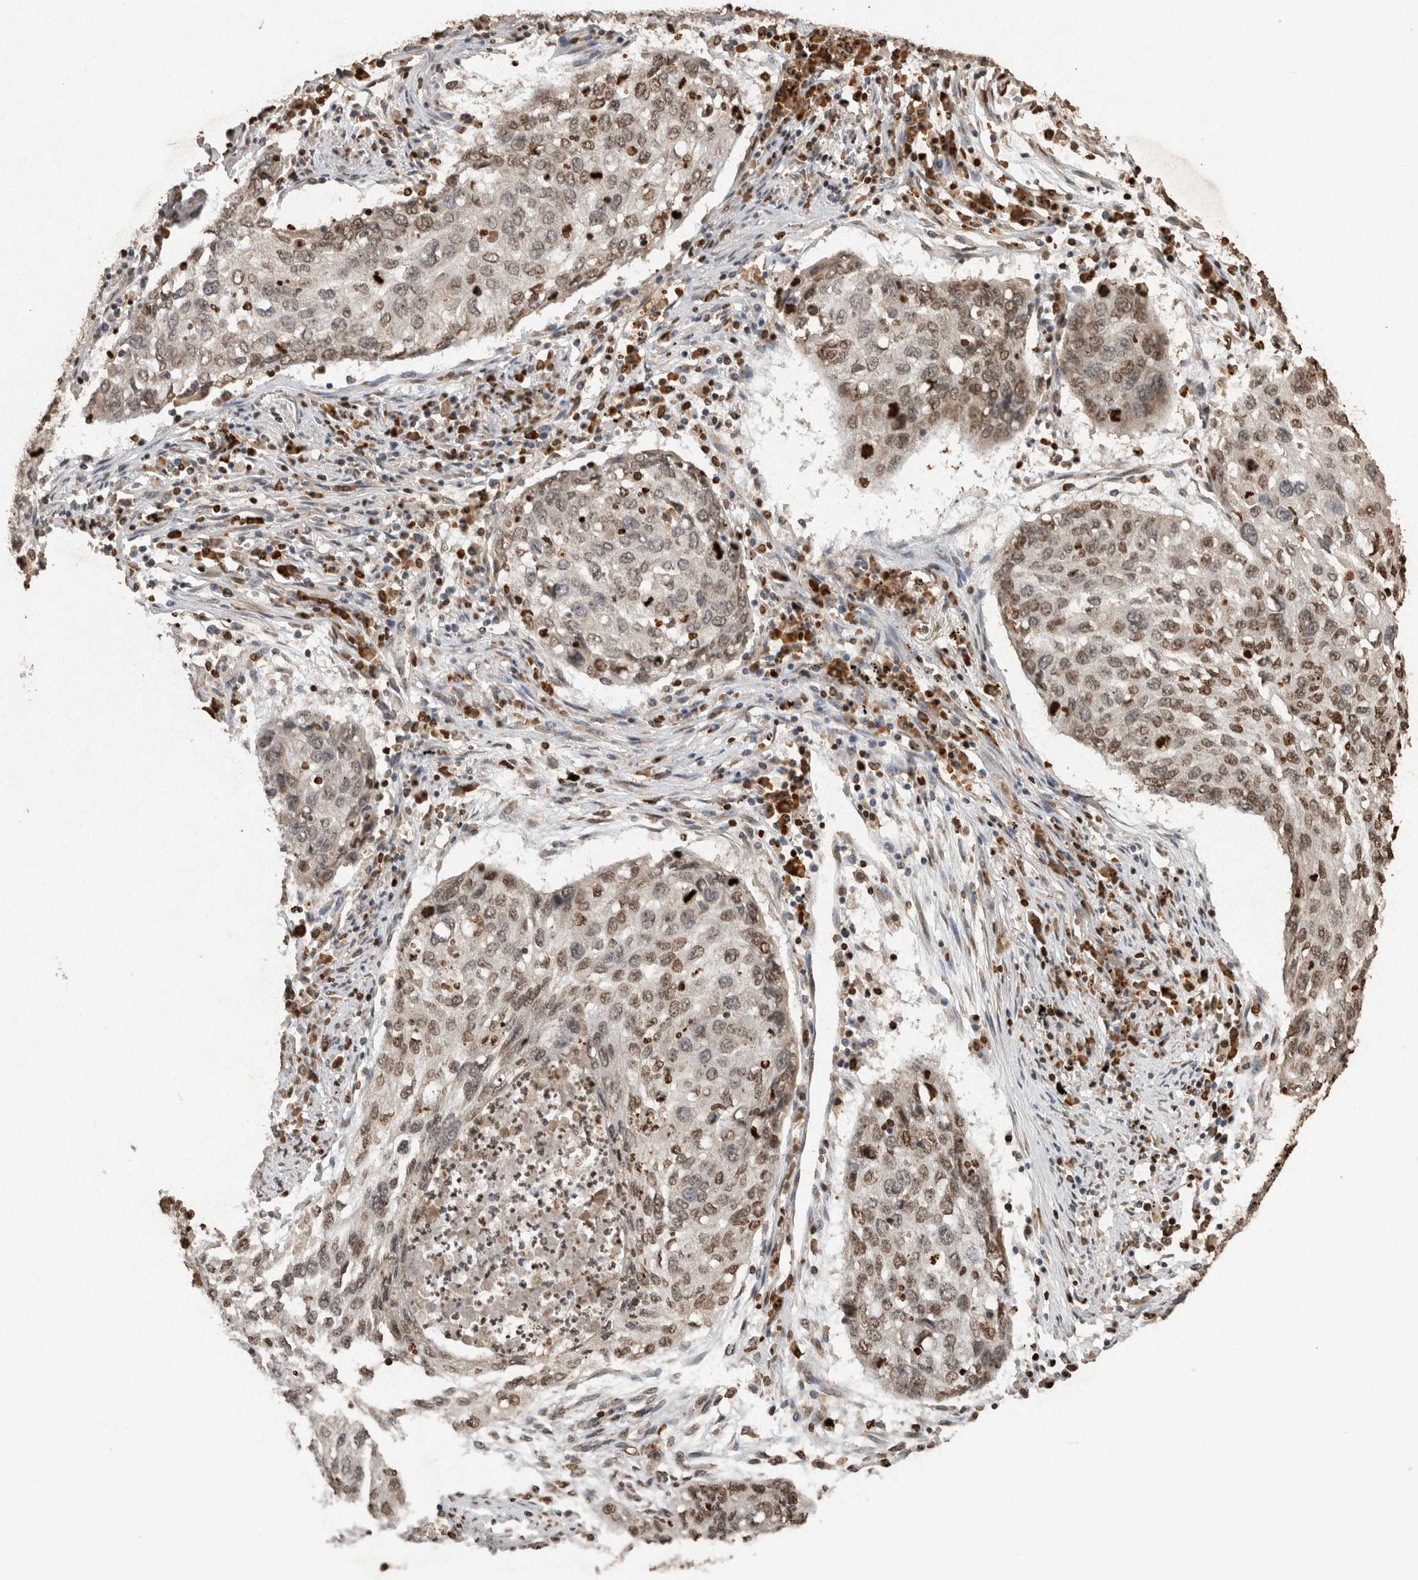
{"staining": {"intensity": "moderate", "quantity": ">75%", "location": "cytoplasmic/membranous,nuclear"}, "tissue": "lung cancer", "cell_type": "Tumor cells", "image_type": "cancer", "snomed": [{"axis": "morphology", "description": "Squamous cell carcinoma, NOS"}, {"axis": "topography", "description": "Lung"}], "caption": "The immunohistochemical stain labels moderate cytoplasmic/membranous and nuclear positivity in tumor cells of lung squamous cell carcinoma tissue.", "gene": "ADGRL3", "patient": {"sex": "female", "age": 63}}